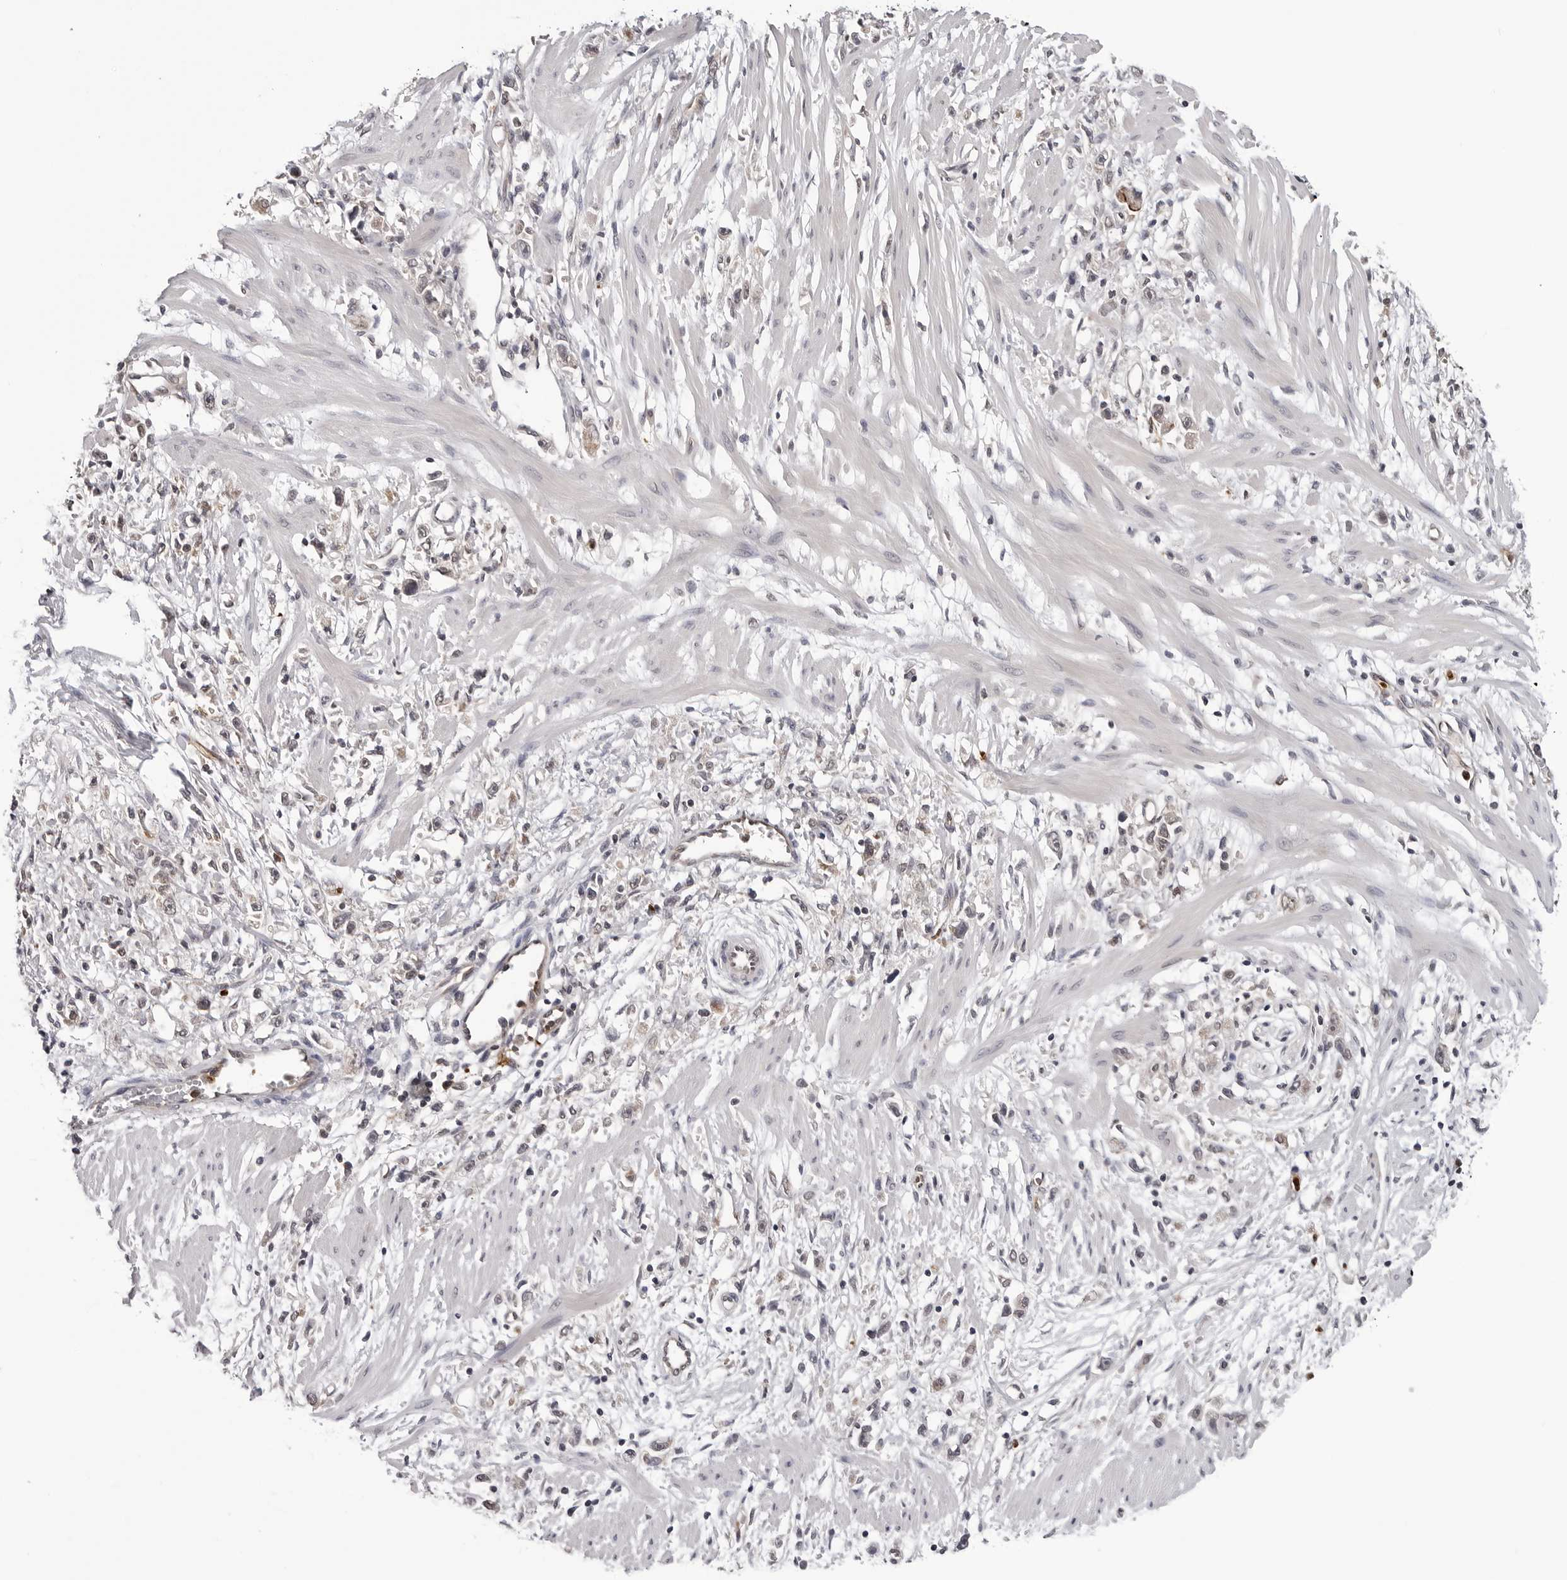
{"staining": {"intensity": "weak", "quantity": "<25%", "location": "cytoplasmic/membranous"}, "tissue": "stomach cancer", "cell_type": "Tumor cells", "image_type": "cancer", "snomed": [{"axis": "morphology", "description": "Adenocarcinoma, NOS"}, {"axis": "topography", "description": "Stomach"}], "caption": "Tumor cells are negative for brown protein staining in stomach adenocarcinoma. The staining was performed using DAB to visualize the protein expression in brown, while the nuclei were stained in blue with hematoxylin (Magnification: 20x).", "gene": "TRMT13", "patient": {"sex": "female", "age": 59}}